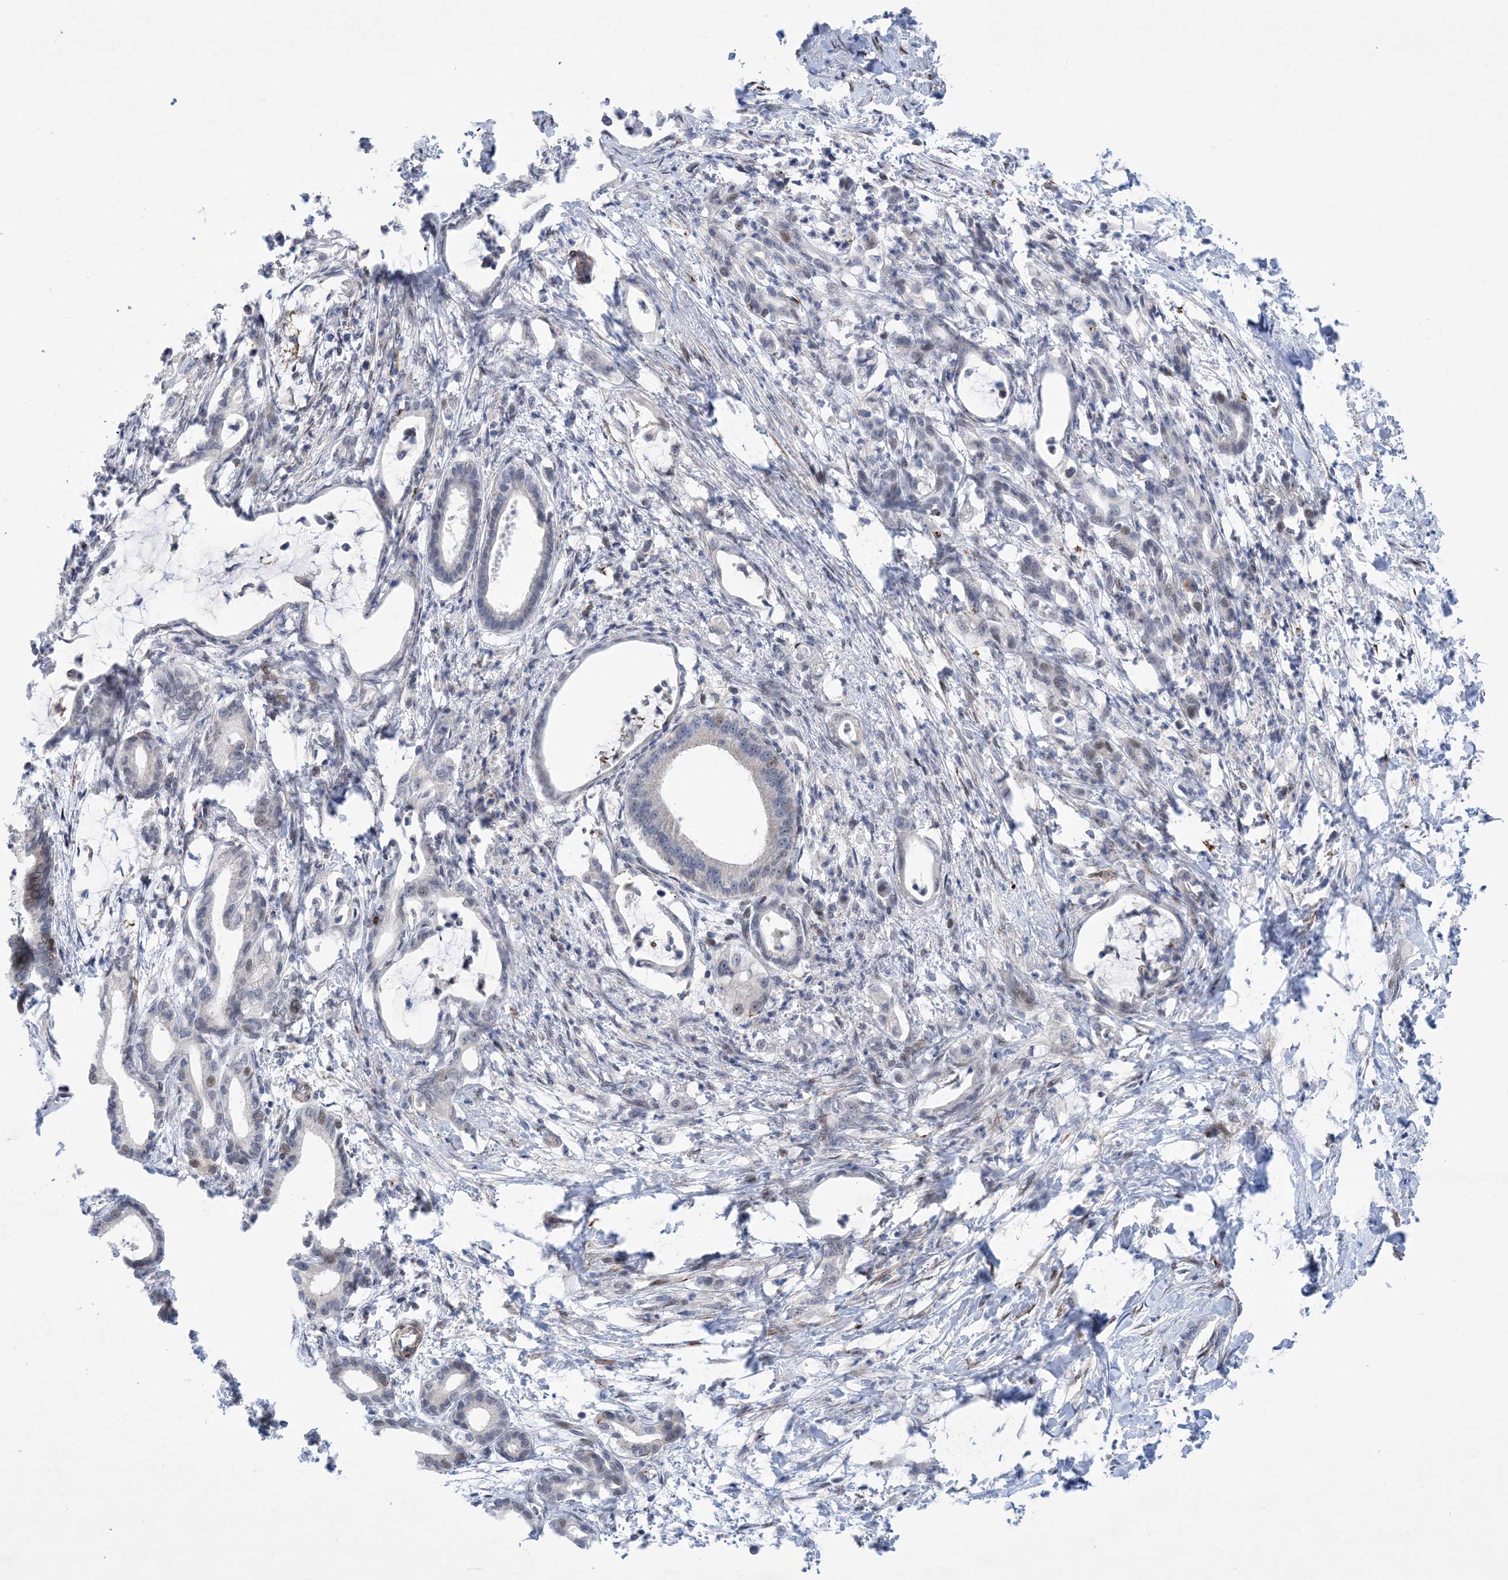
{"staining": {"intensity": "negative", "quantity": "none", "location": "none"}, "tissue": "pancreatic cancer", "cell_type": "Tumor cells", "image_type": "cancer", "snomed": [{"axis": "morphology", "description": "Adenocarcinoma, NOS"}, {"axis": "topography", "description": "Pancreas"}], "caption": "High magnification brightfield microscopy of pancreatic adenocarcinoma stained with DAB (3,3'-diaminobenzidine) (brown) and counterstained with hematoxylin (blue): tumor cells show no significant expression.", "gene": "ZNF8", "patient": {"sex": "female", "age": 55}}